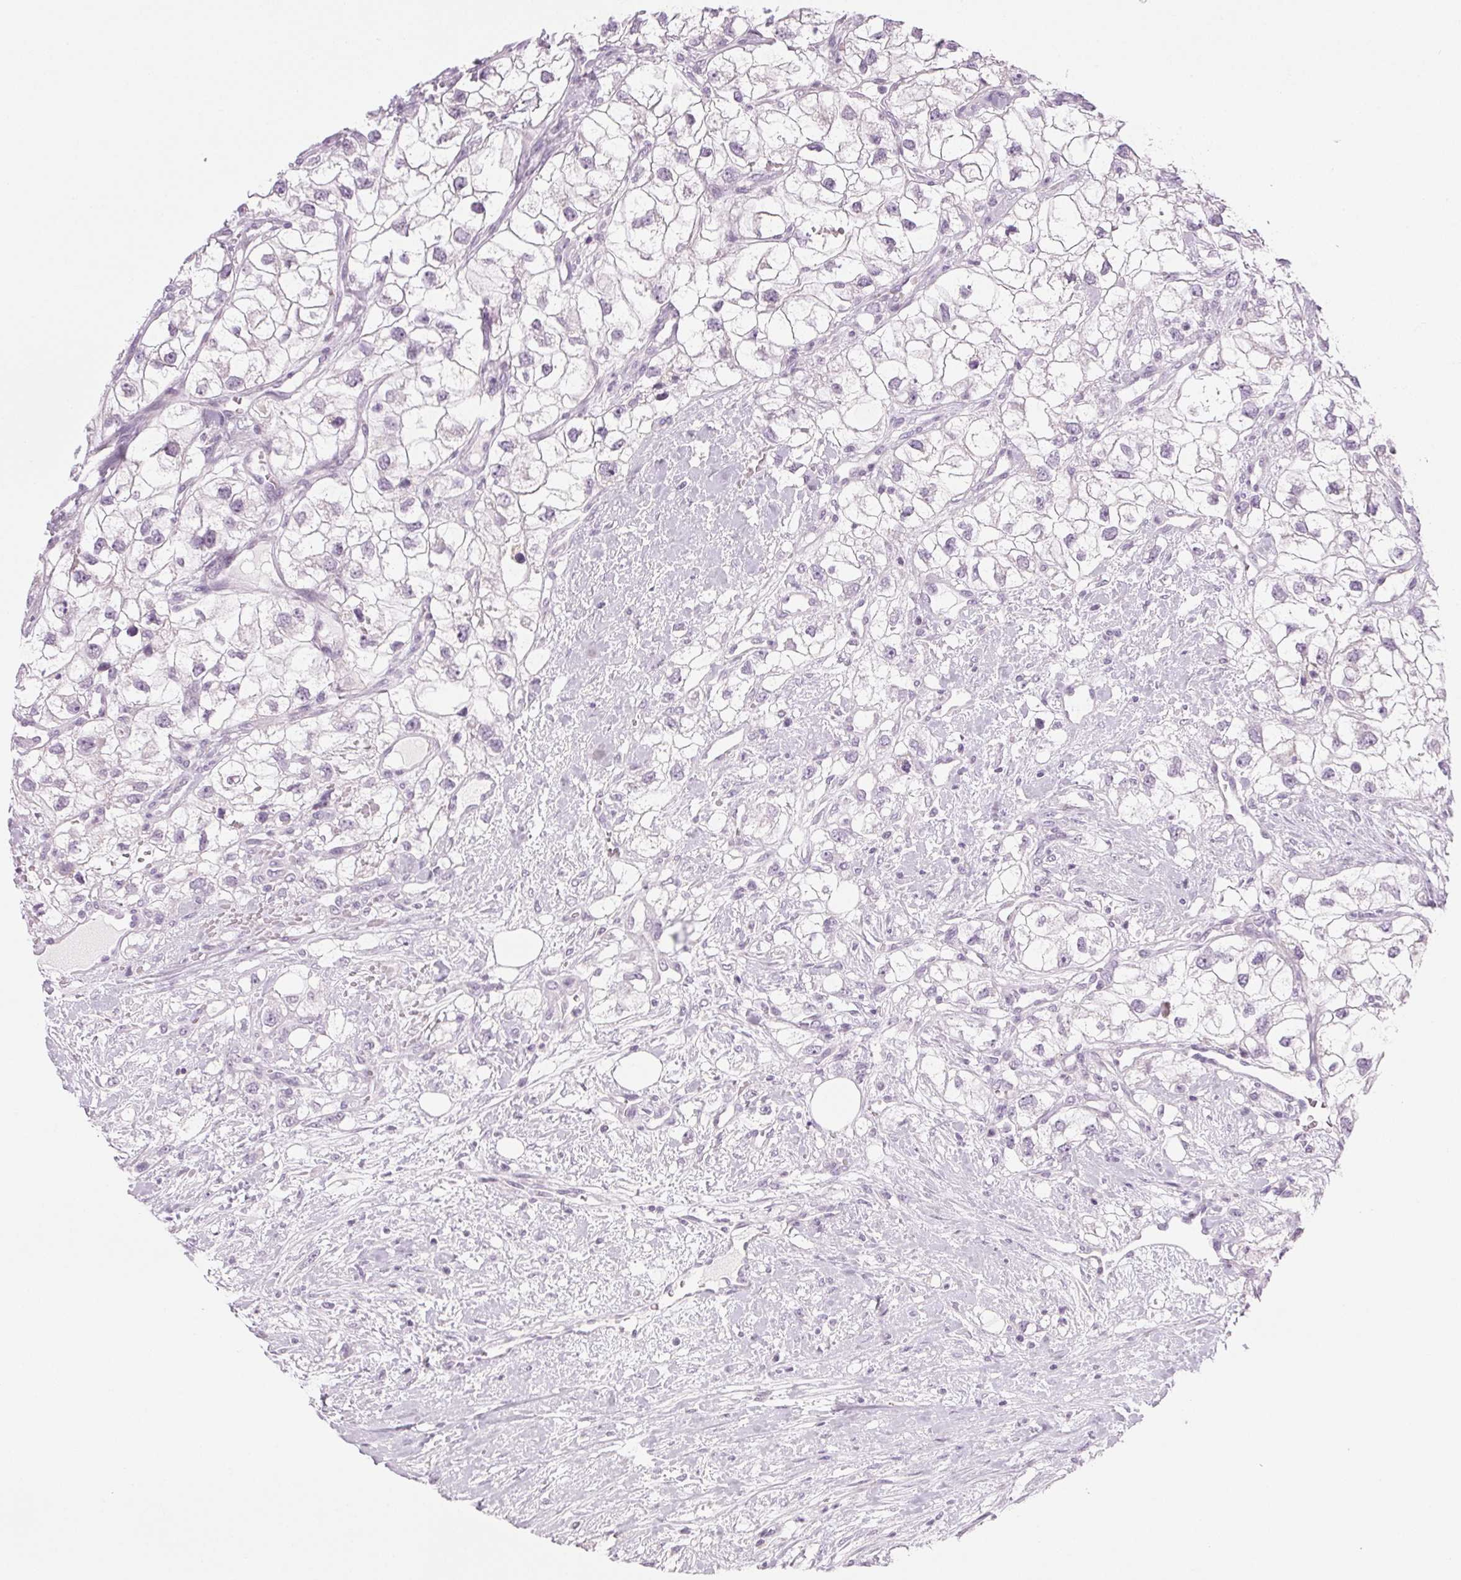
{"staining": {"intensity": "negative", "quantity": "none", "location": "none"}, "tissue": "renal cancer", "cell_type": "Tumor cells", "image_type": "cancer", "snomed": [{"axis": "morphology", "description": "Adenocarcinoma, NOS"}, {"axis": "topography", "description": "Kidney"}], "caption": "Protein analysis of adenocarcinoma (renal) shows no significant expression in tumor cells. (DAB (3,3'-diaminobenzidine) immunohistochemistry (IHC) with hematoxylin counter stain).", "gene": "COL7A1", "patient": {"sex": "male", "age": 59}}